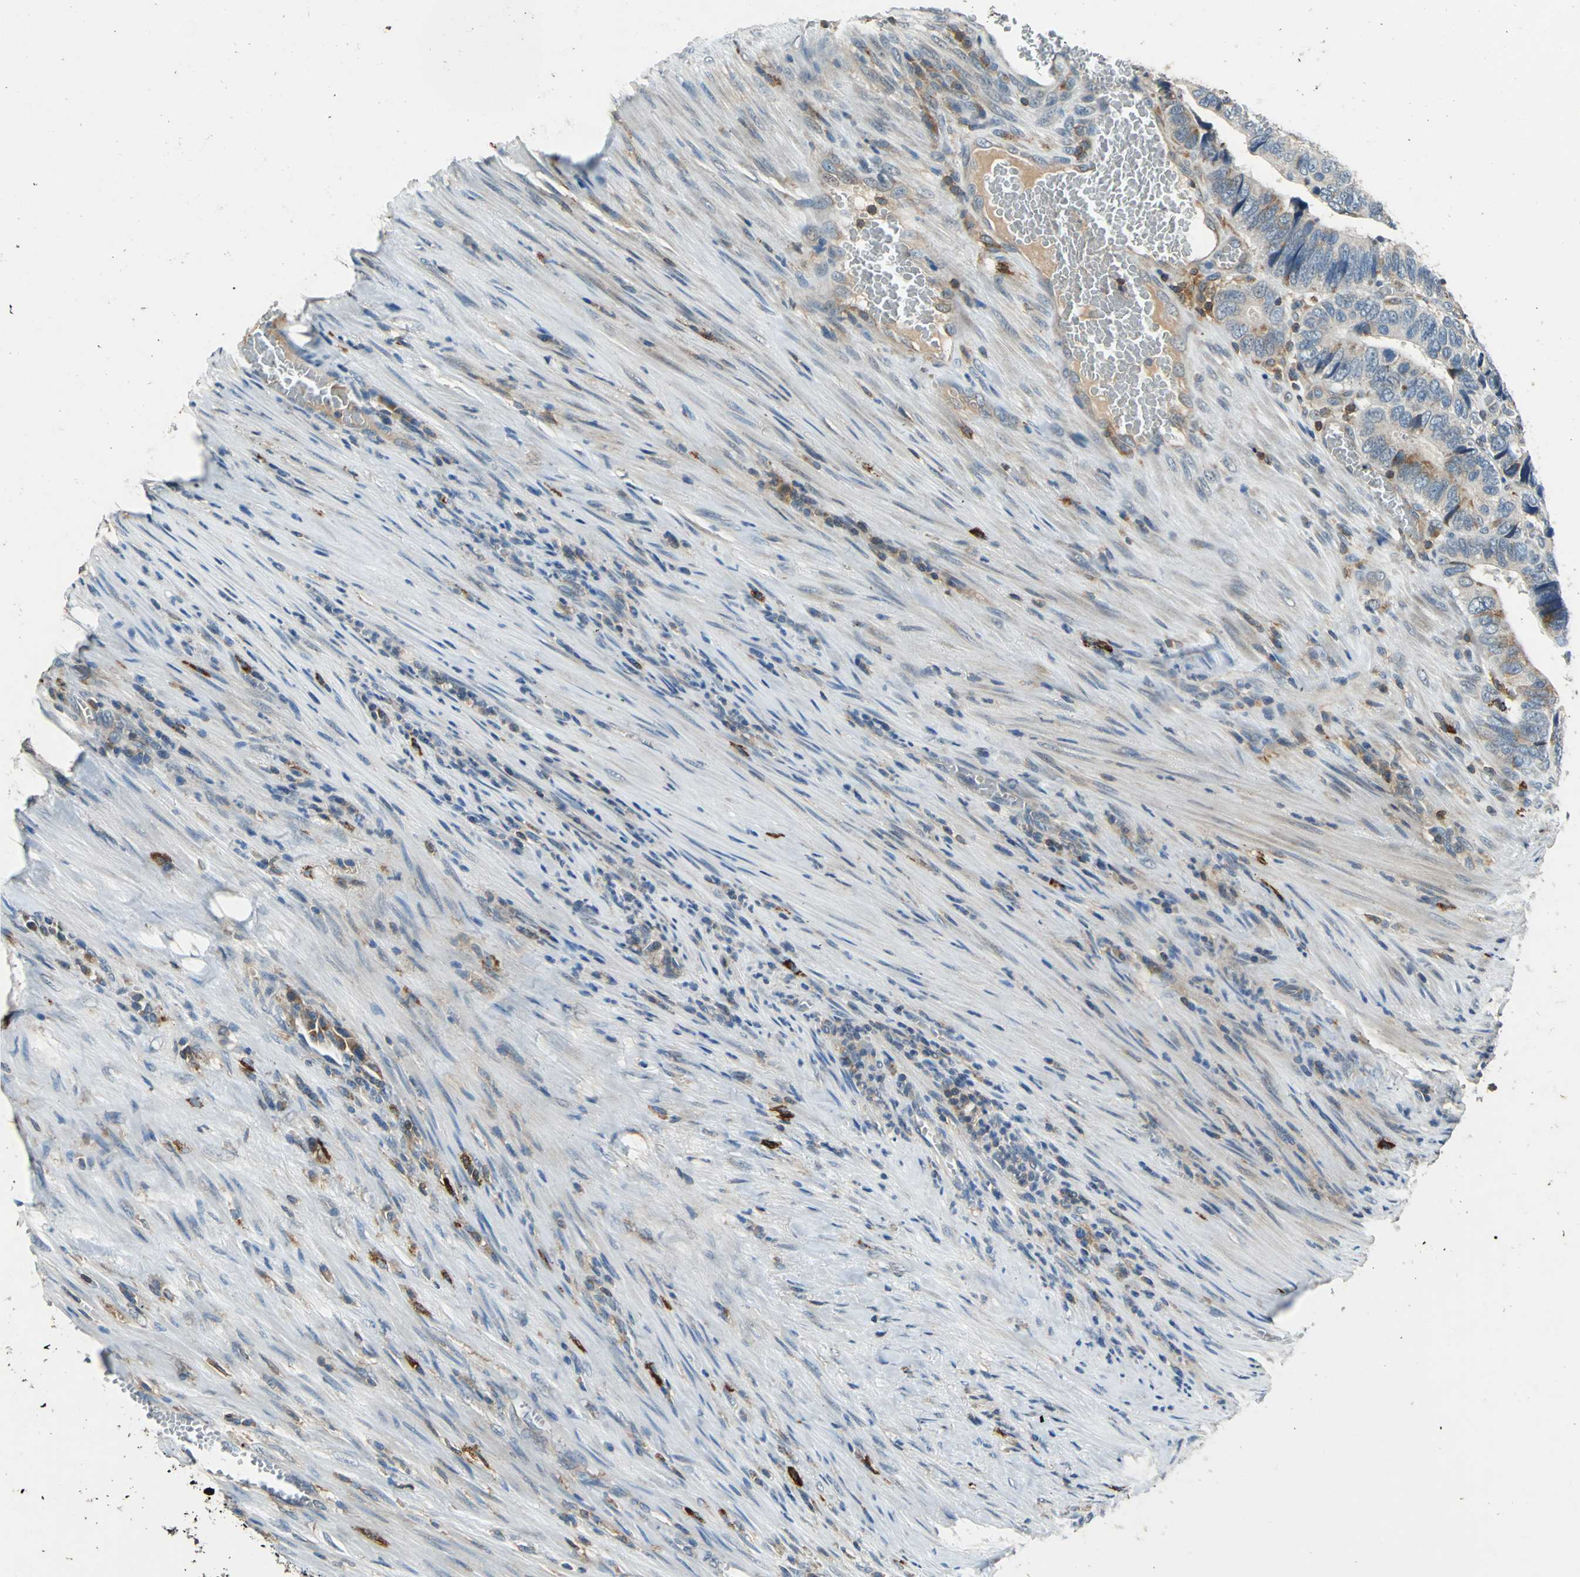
{"staining": {"intensity": "moderate", "quantity": "25%-75%", "location": "cytoplasmic/membranous"}, "tissue": "colorectal cancer", "cell_type": "Tumor cells", "image_type": "cancer", "snomed": [{"axis": "morphology", "description": "Adenocarcinoma, NOS"}, {"axis": "topography", "description": "Colon"}], "caption": "Human colorectal adenocarcinoma stained with a protein marker exhibits moderate staining in tumor cells.", "gene": "SLC19A2", "patient": {"sex": "male", "age": 72}}